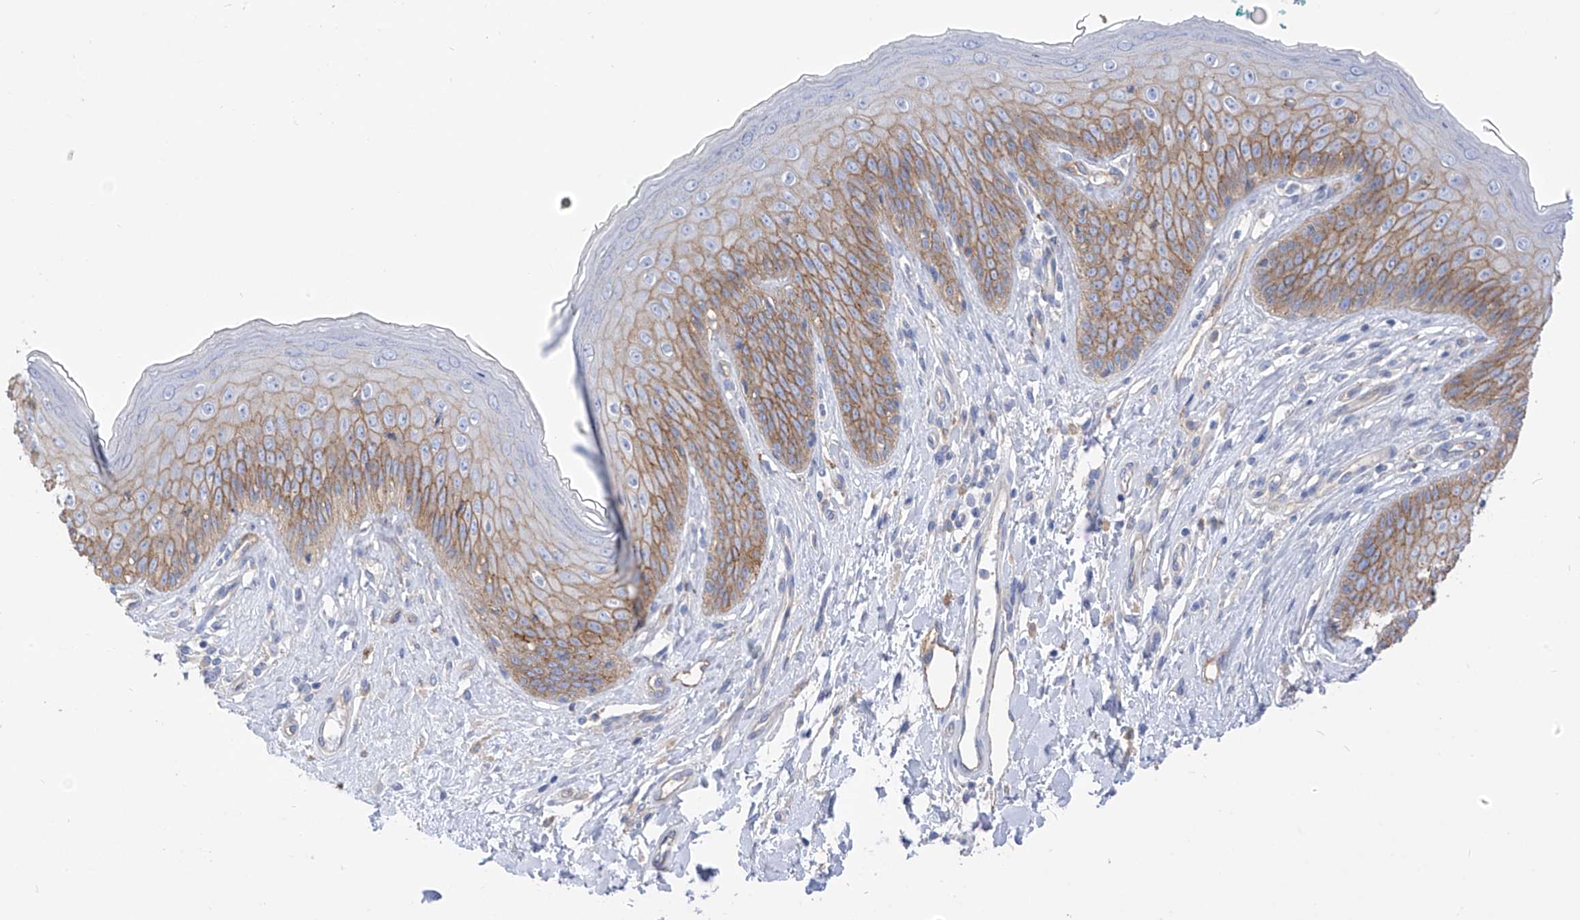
{"staining": {"intensity": "moderate", "quantity": "25%-75%", "location": "cytoplasmic/membranous"}, "tissue": "skin", "cell_type": "Epidermal cells", "image_type": "normal", "snomed": [{"axis": "morphology", "description": "Normal tissue, NOS"}, {"axis": "morphology", "description": "Squamous cell carcinoma, NOS"}, {"axis": "topography", "description": "Vulva"}], "caption": "Brown immunohistochemical staining in normal human skin displays moderate cytoplasmic/membranous expression in about 25%-75% of epidermal cells.", "gene": "ITGA9", "patient": {"sex": "female", "age": 85}}